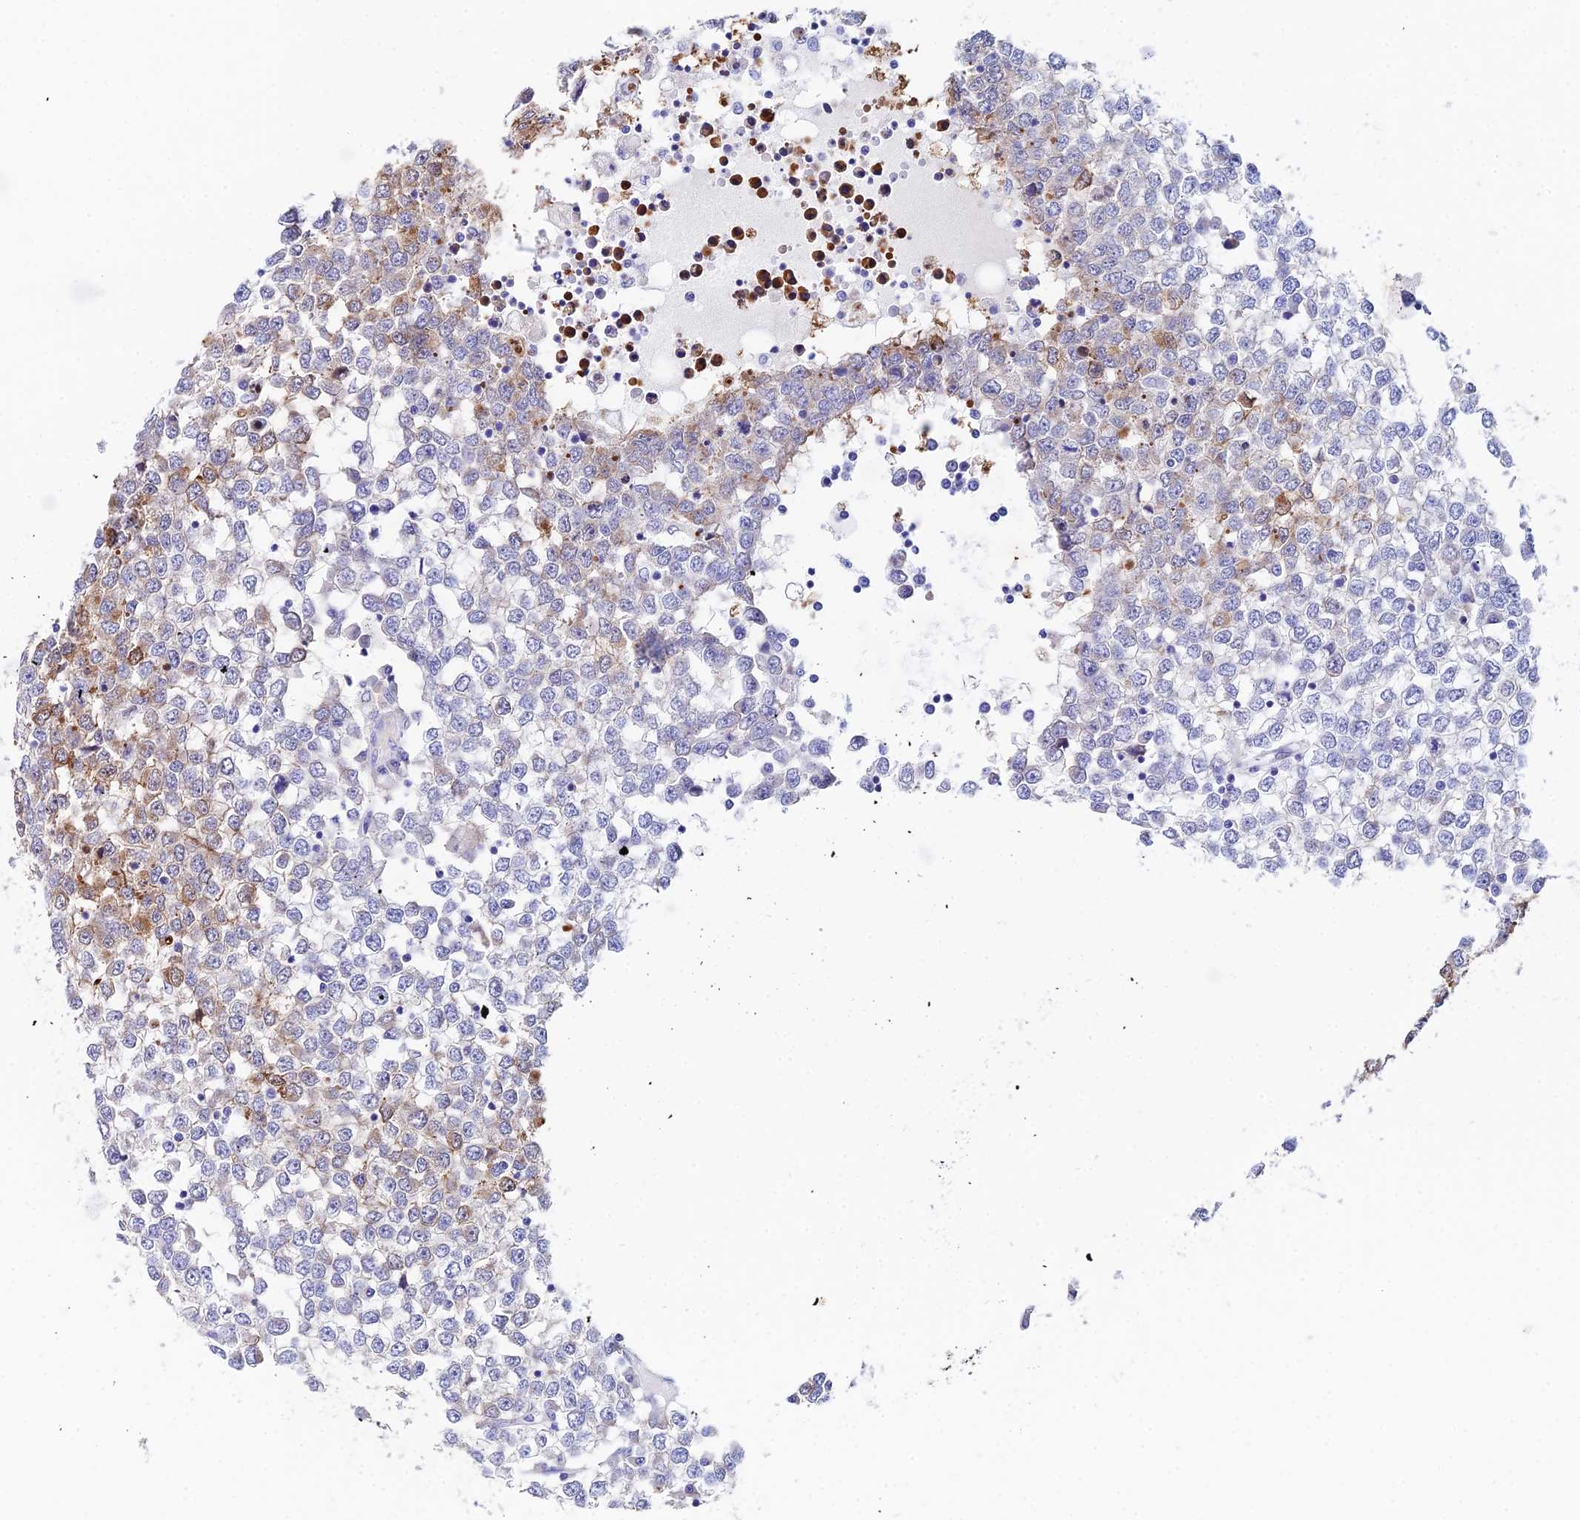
{"staining": {"intensity": "moderate", "quantity": "<25%", "location": "cytoplasmic/membranous"}, "tissue": "testis cancer", "cell_type": "Tumor cells", "image_type": "cancer", "snomed": [{"axis": "morphology", "description": "Seminoma, NOS"}, {"axis": "topography", "description": "Testis"}], "caption": "Approximately <25% of tumor cells in seminoma (testis) show moderate cytoplasmic/membranous protein staining as visualized by brown immunohistochemical staining.", "gene": "CEP41", "patient": {"sex": "male", "age": 65}}